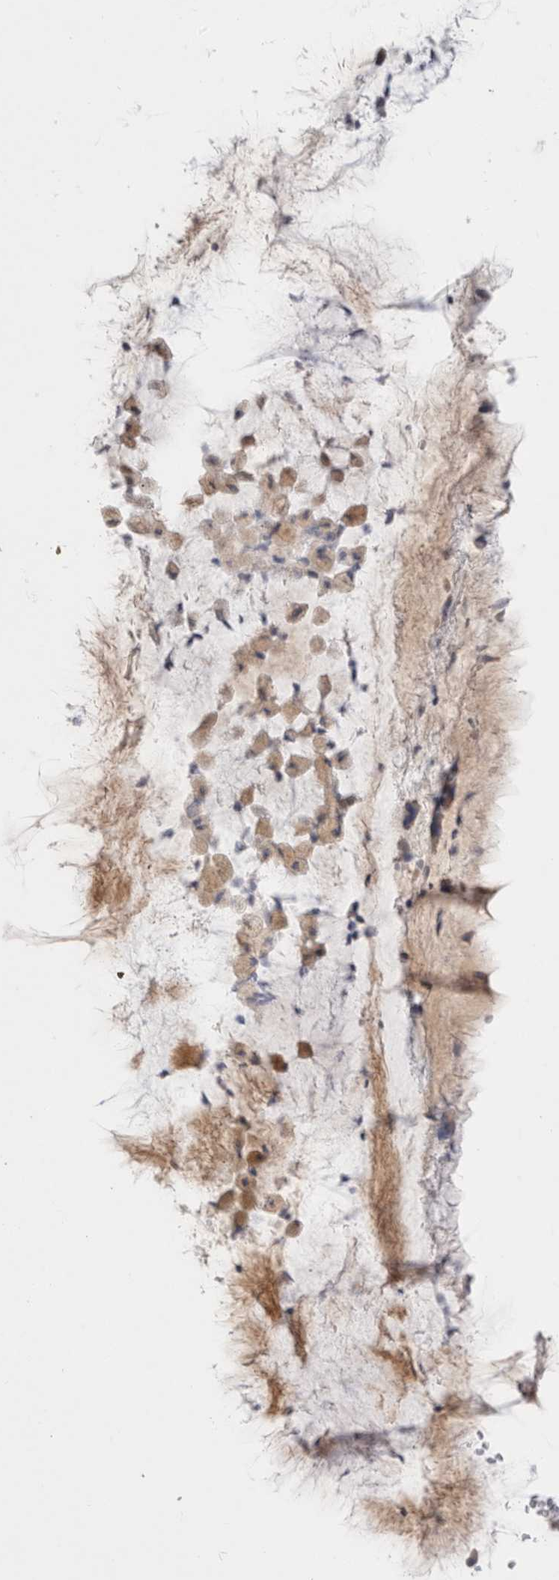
{"staining": {"intensity": "weak", "quantity": ">75%", "location": "cytoplasmic/membranous"}, "tissue": "bronchus", "cell_type": "Respiratory epithelial cells", "image_type": "normal", "snomed": [{"axis": "morphology", "description": "Normal tissue, NOS"}, {"axis": "topography", "description": "Cartilage tissue"}], "caption": "The photomicrograph shows staining of normal bronchus, revealing weak cytoplasmic/membranous protein positivity (brown color) within respiratory epithelial cells.", "gene": "CNPY4", "patient": {"sex": "female", "age": 63}}